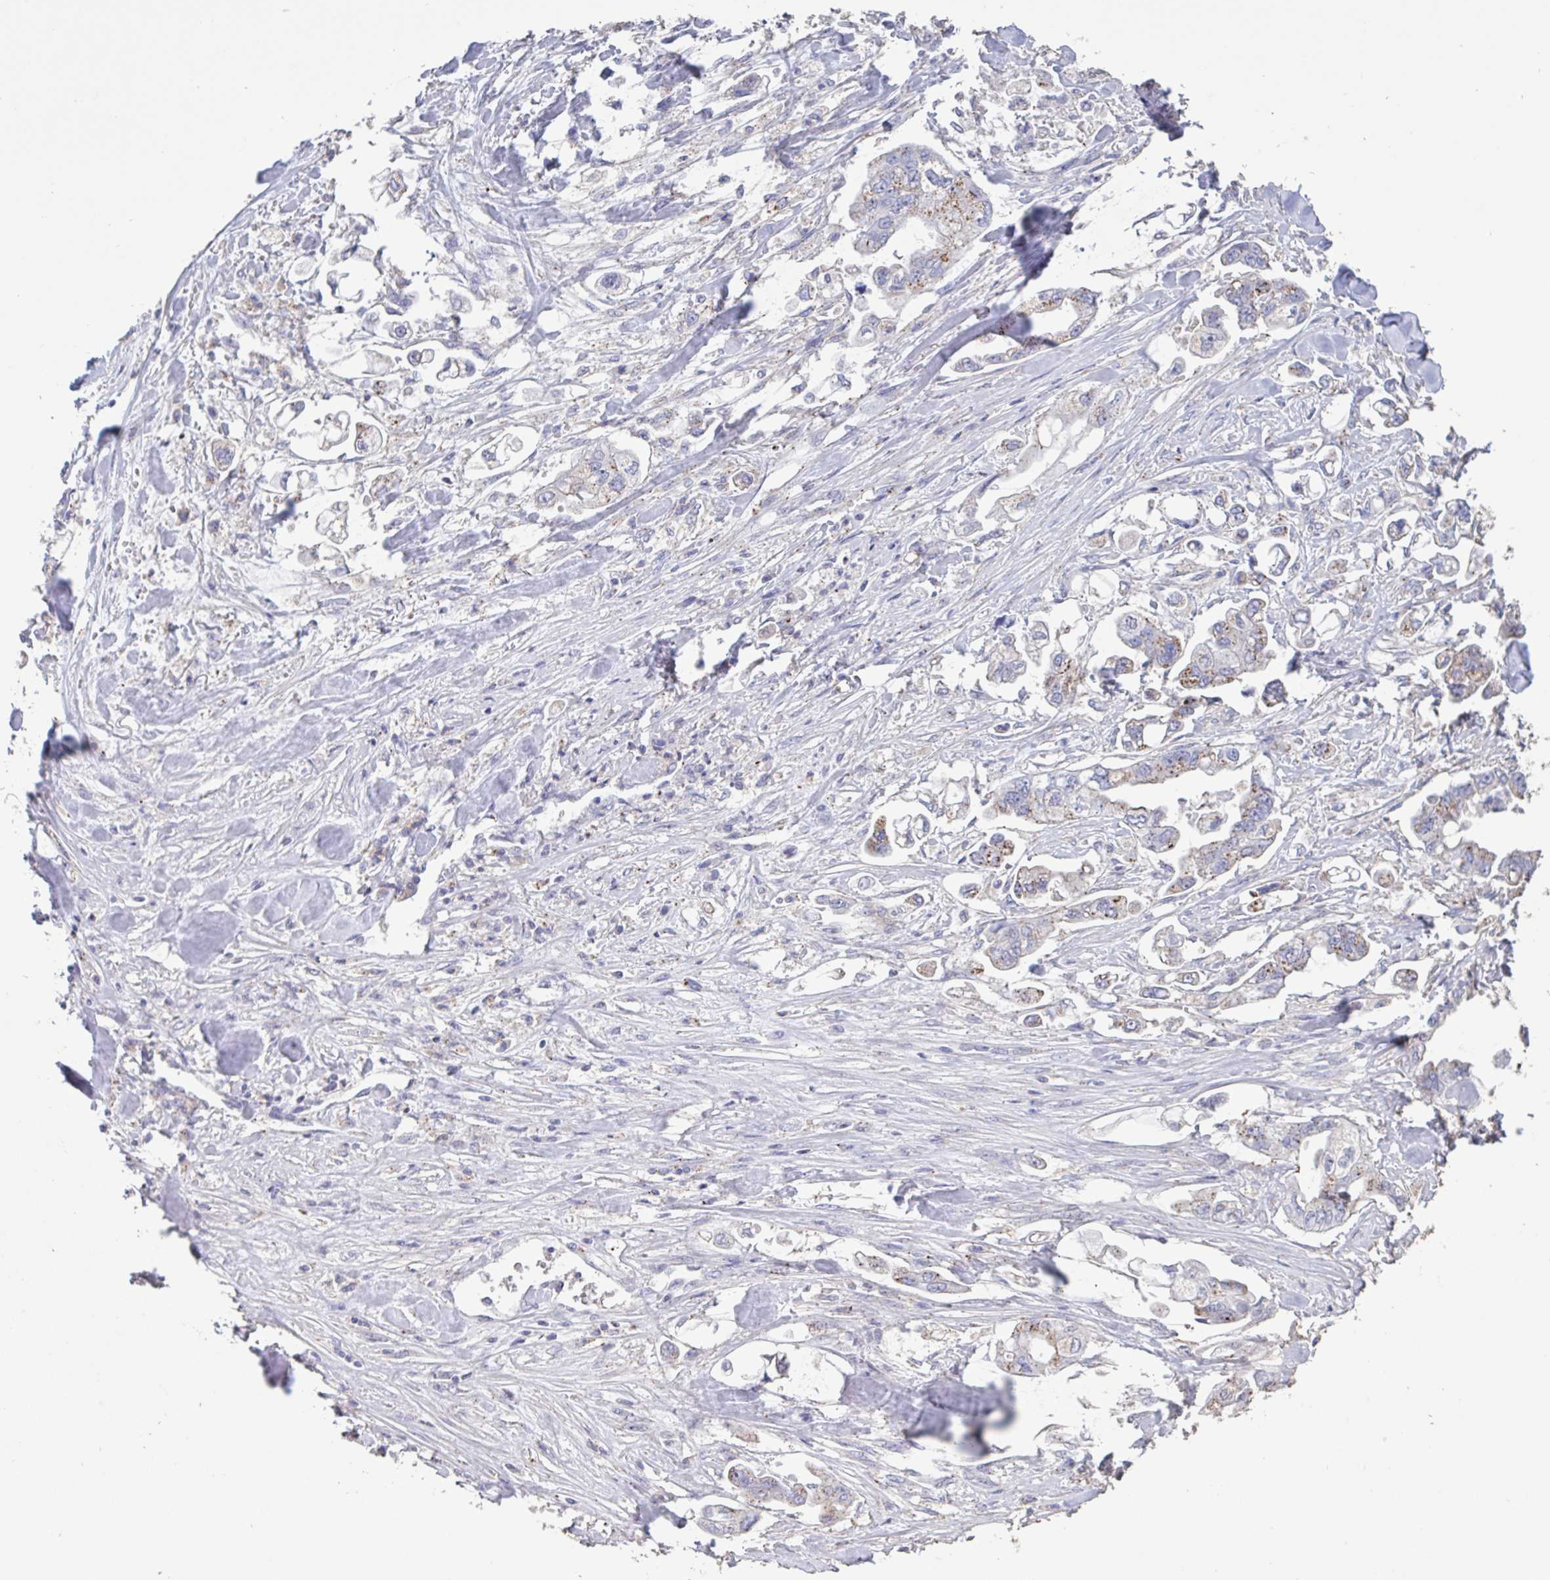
{"staining": {"intensity": "moderate", "quantity": "<25%", "location": "cytoplasmic/membranous"}, "tissue": "stomach cancer", "cell_type": "Tumor cells", "image_type": "cancer", "snomed": [{"axis": "morphology", "description": "Adenocarcinoma, NOS"}, {"axis": "topography", "description": "Stomach"}], "caption": "Tumor cells demonstrate low levels of moderate cytoplasmic/membranous expression in approximately <25% of cells in human stomach cancer. (Brightfield microscopy of DAB IHC at high magnification).", "gene": "CHMP5", "patient": {"sex": "male", "age": 62}}